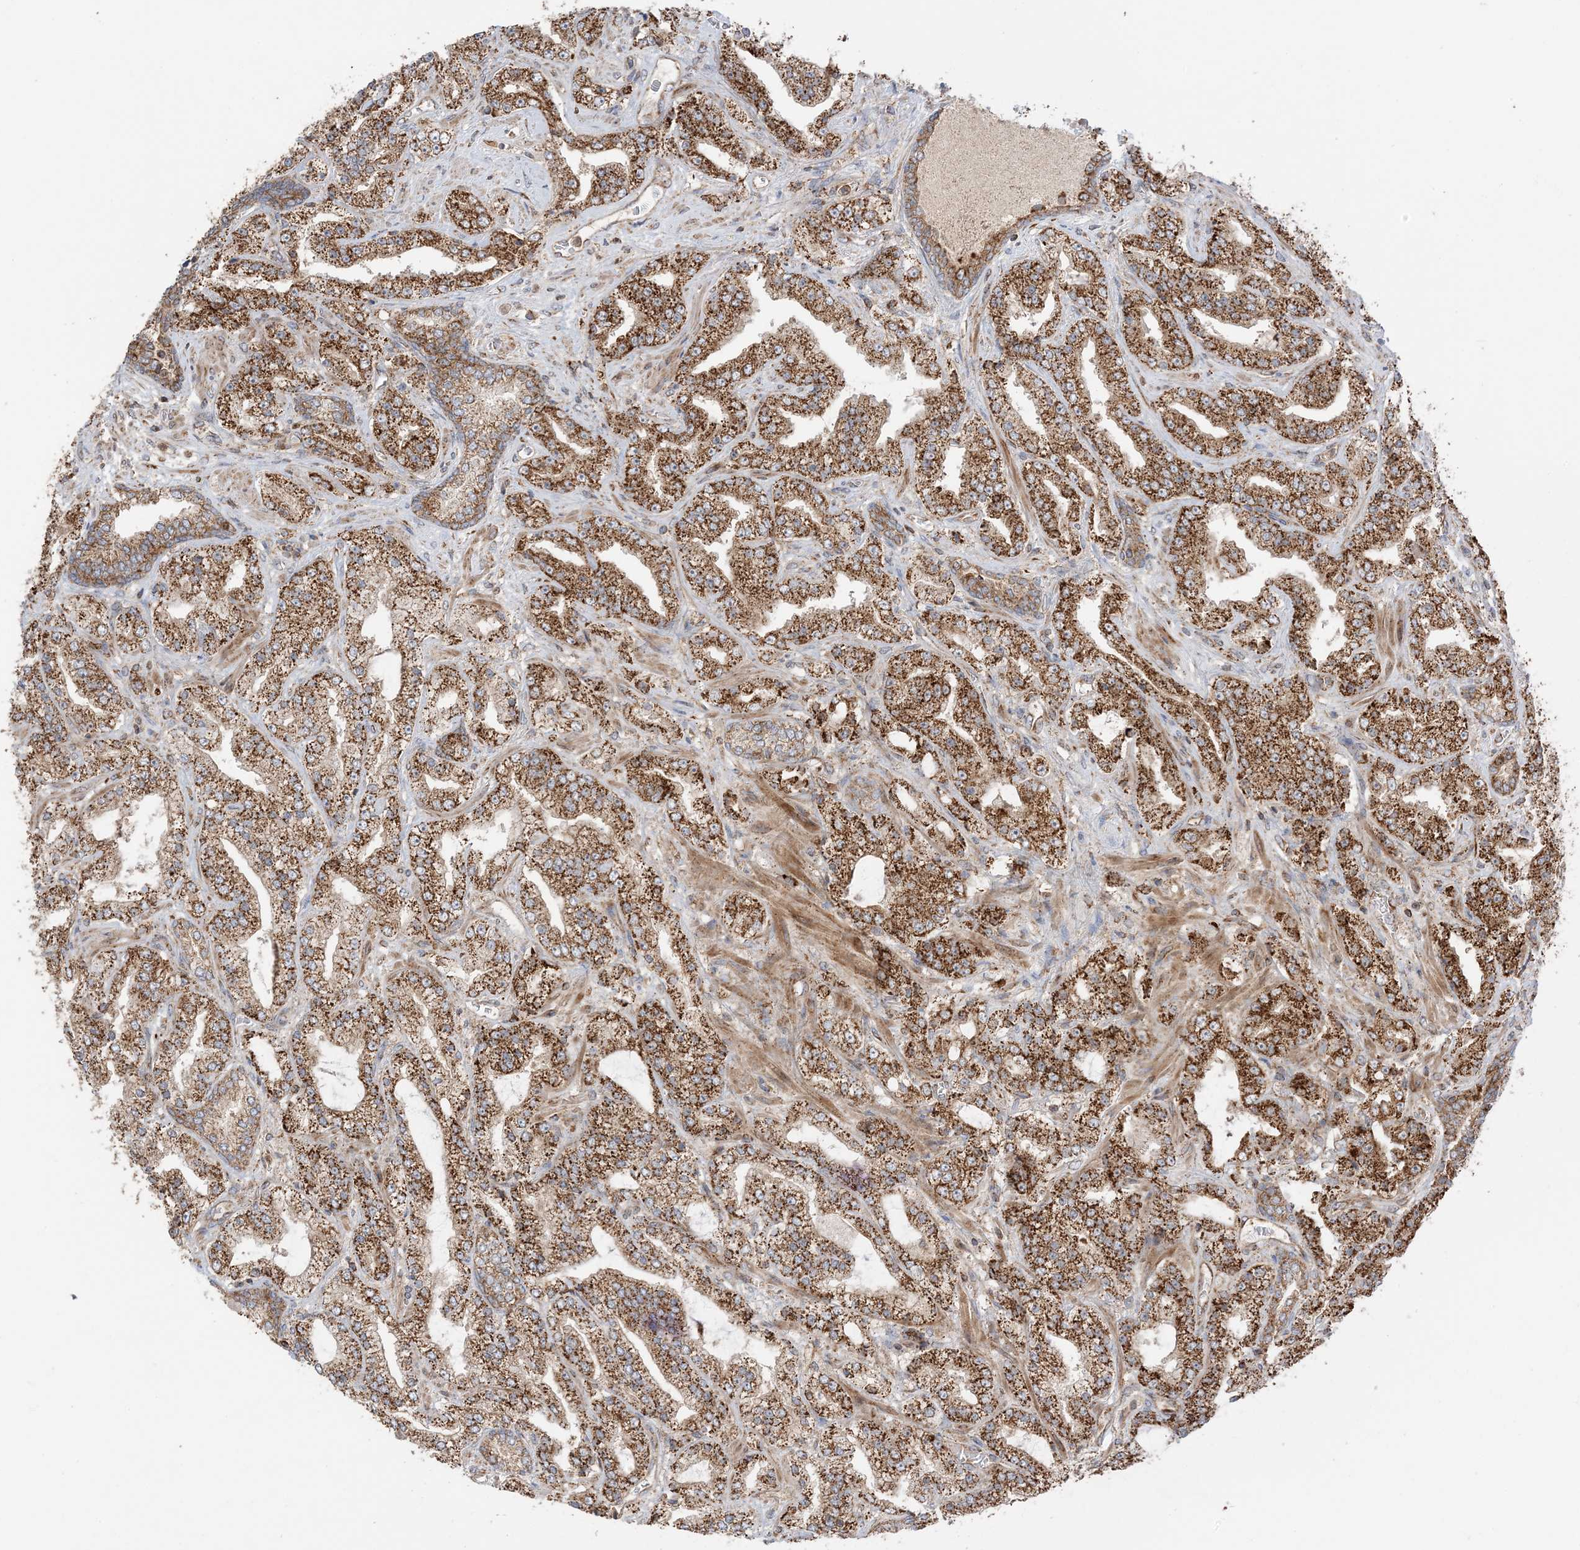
{"staining": {"intensity": "strong", "quantity": ">75%", "location": "cytoplasmic/membranous"}, "tissue": "prostate cancer", "cell_type": "Tumor cells", "image_type": "cancer", "snomed": [{"axis": "morphology", "description": "Adenocarcinoma, High grade"}, {"axis": "topography", "description": "Prostate"}], "caption": "IHC histopathology image of neoplastic tissue: human prostate cancer stained using IHC demonstrates high levels of strong protein expression localized specifically in the cytoplasmic/membranous of tumor cells, appearing as a cytoplasmic/membranous brown color.", "gene": "N4BP3", "patient": {"sex": "male", "age": 64}}